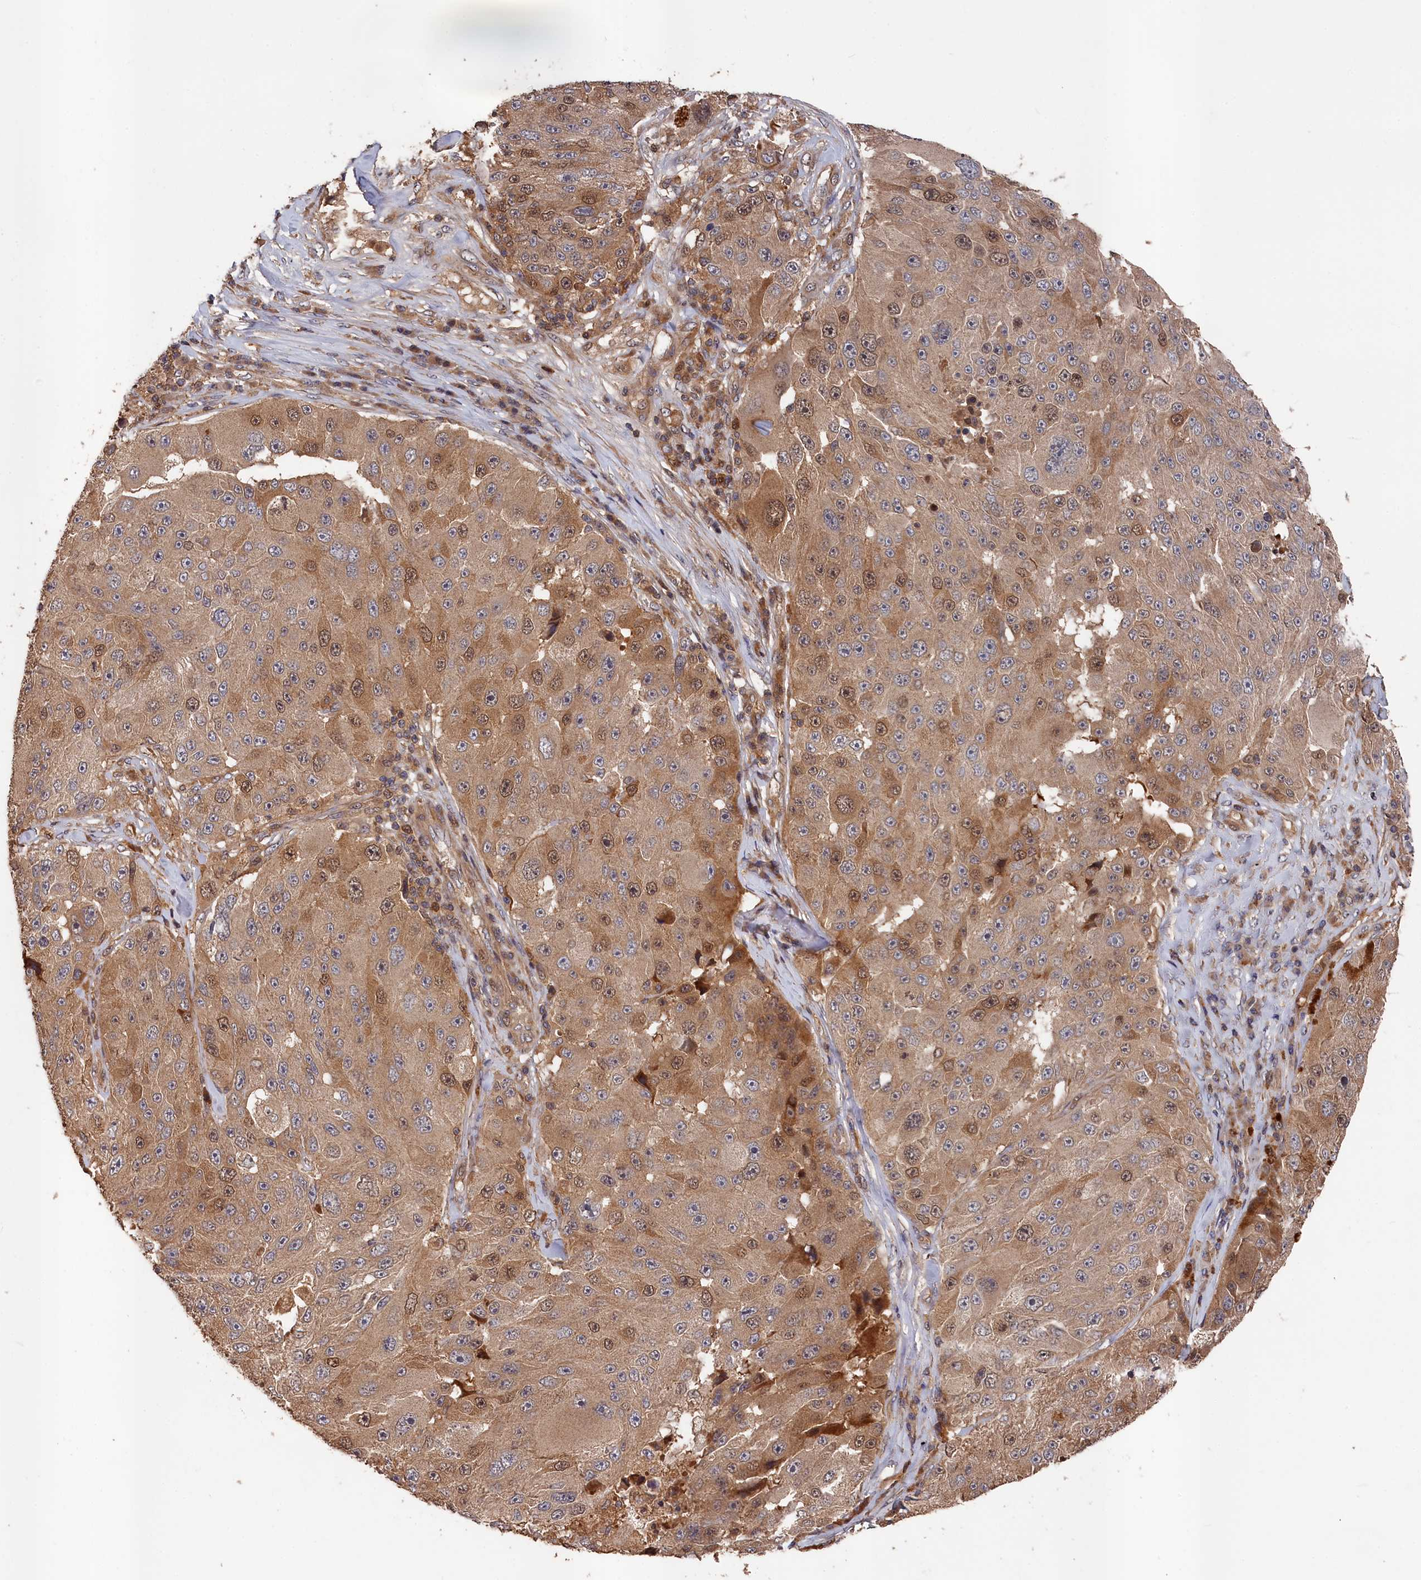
{"staining": {"intensity": "moderate", "quantity": "25%-75%", "location": "cytoplasmic/membranous,nuclear"}, "tissue": "melanoma", "cell_type": "Tumor cells", "image_type": "cancer", "snomed": [{"axis": "morphology", "description": "Malignant melanoma, Metastatic site"}, {"axis": "topography", "description": "Lymph node"}], "caption": "DAB (3,3'-diaminobenzidine) immunohistochemical staining of melanoma displays moderate cytoplasmic/membranous and nuclear protein expression in about 25%-75% of tumor cells.", "gene": "RMI2", "patient": {"sex": "male", "age": 62}}